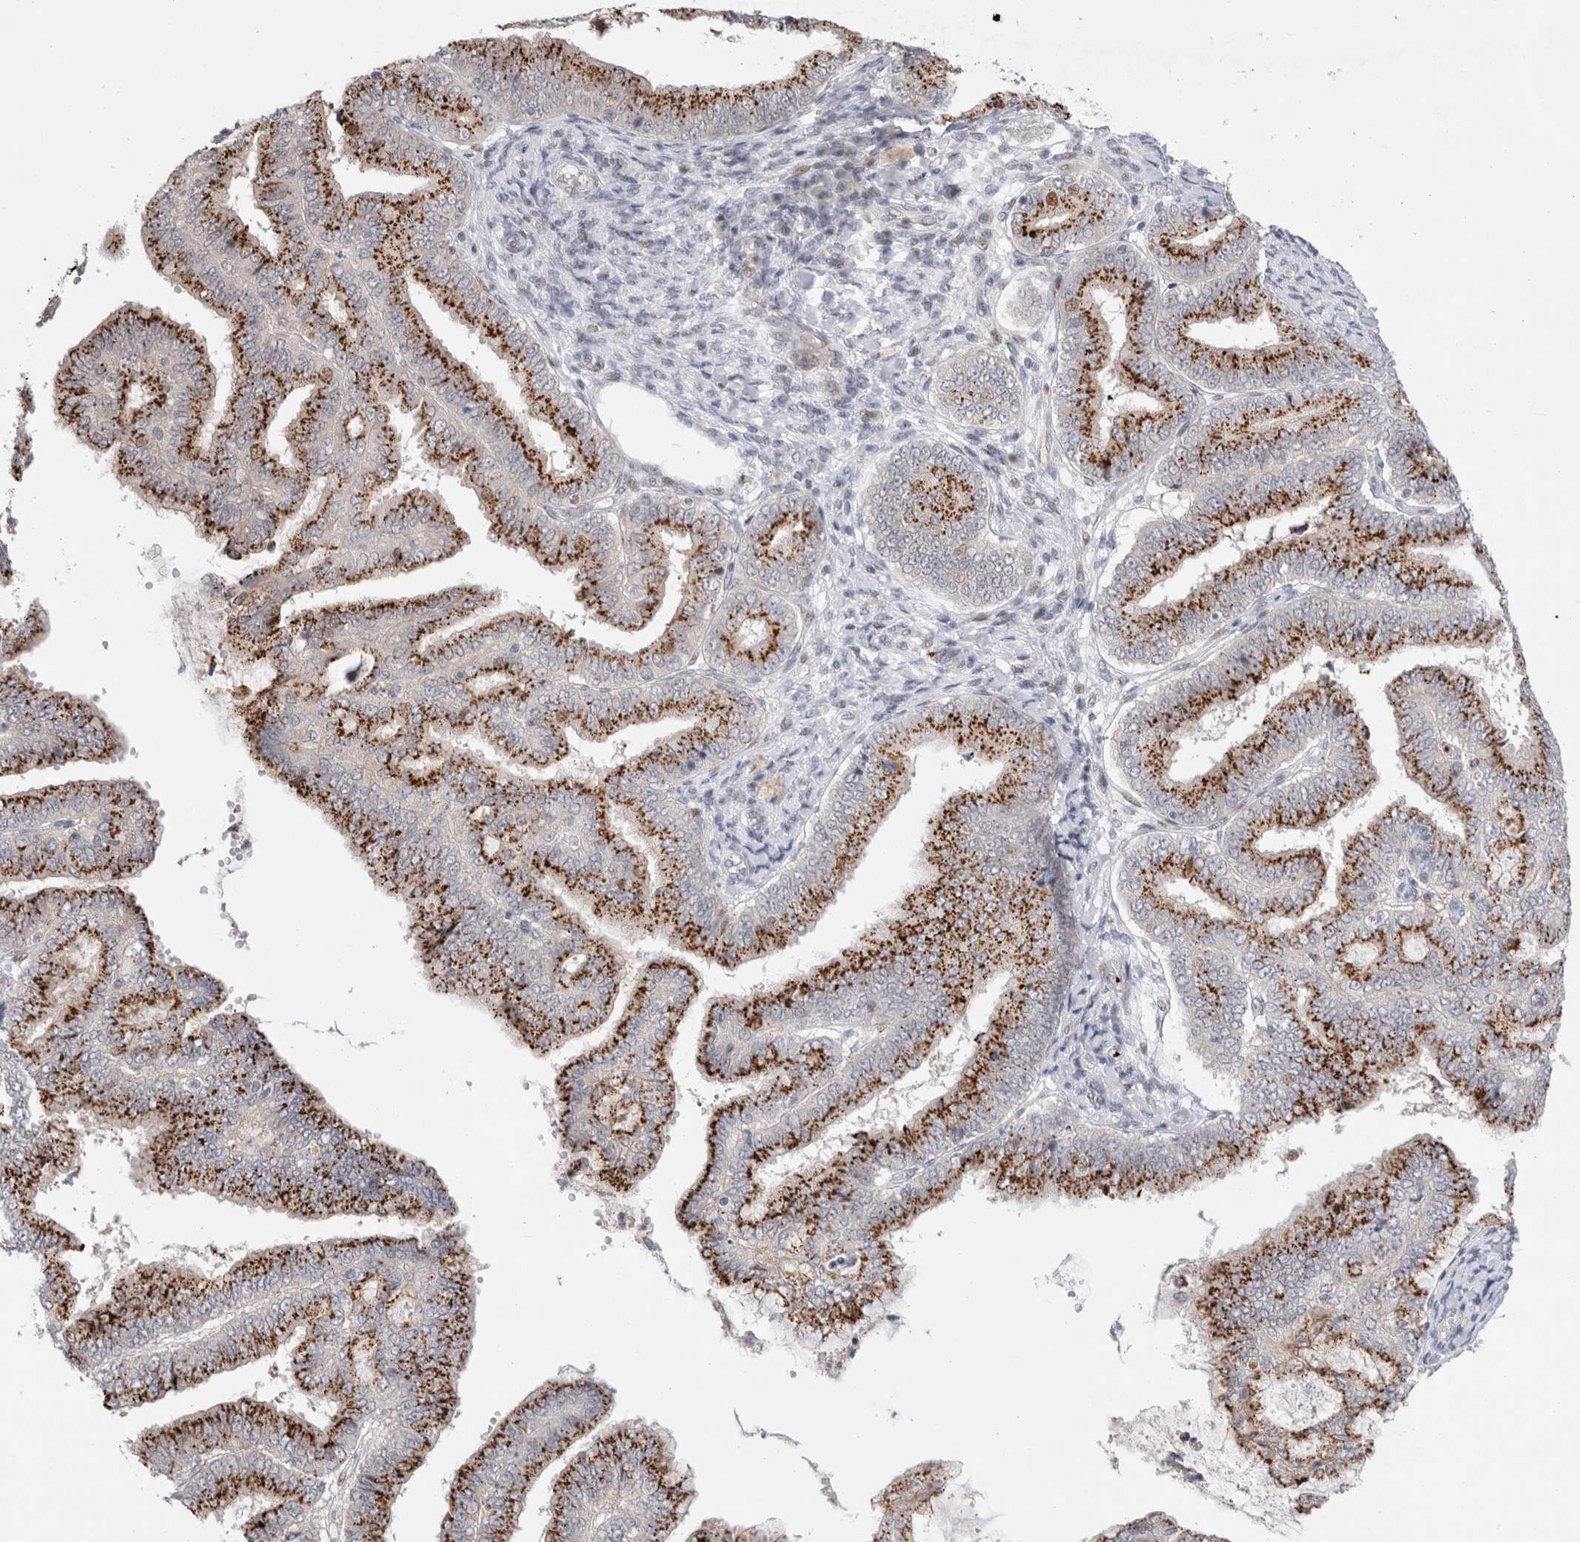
{"staining": {"intensity": "strong", "quantity": ">75%", "location": "cytoplasmic/membranous"}, "tissue": "endometrial cancer", "cell_type": "Tumor cells", "image_type": "cancer", "snomed": [{"axis": "morphology", "description": "Adenocarcinoma, NOS"}, {"axis": "topography", "description": "Endometrium"}], "caption": "This is a histology image of immunohistochemistry staining of endometrial cancer (adenocarcinoma), which shows strong staining in the cytoplasmic/membranous of tumor cells.", "gene": "VPS28", "patient": {"sex": "female", "age": 63}}